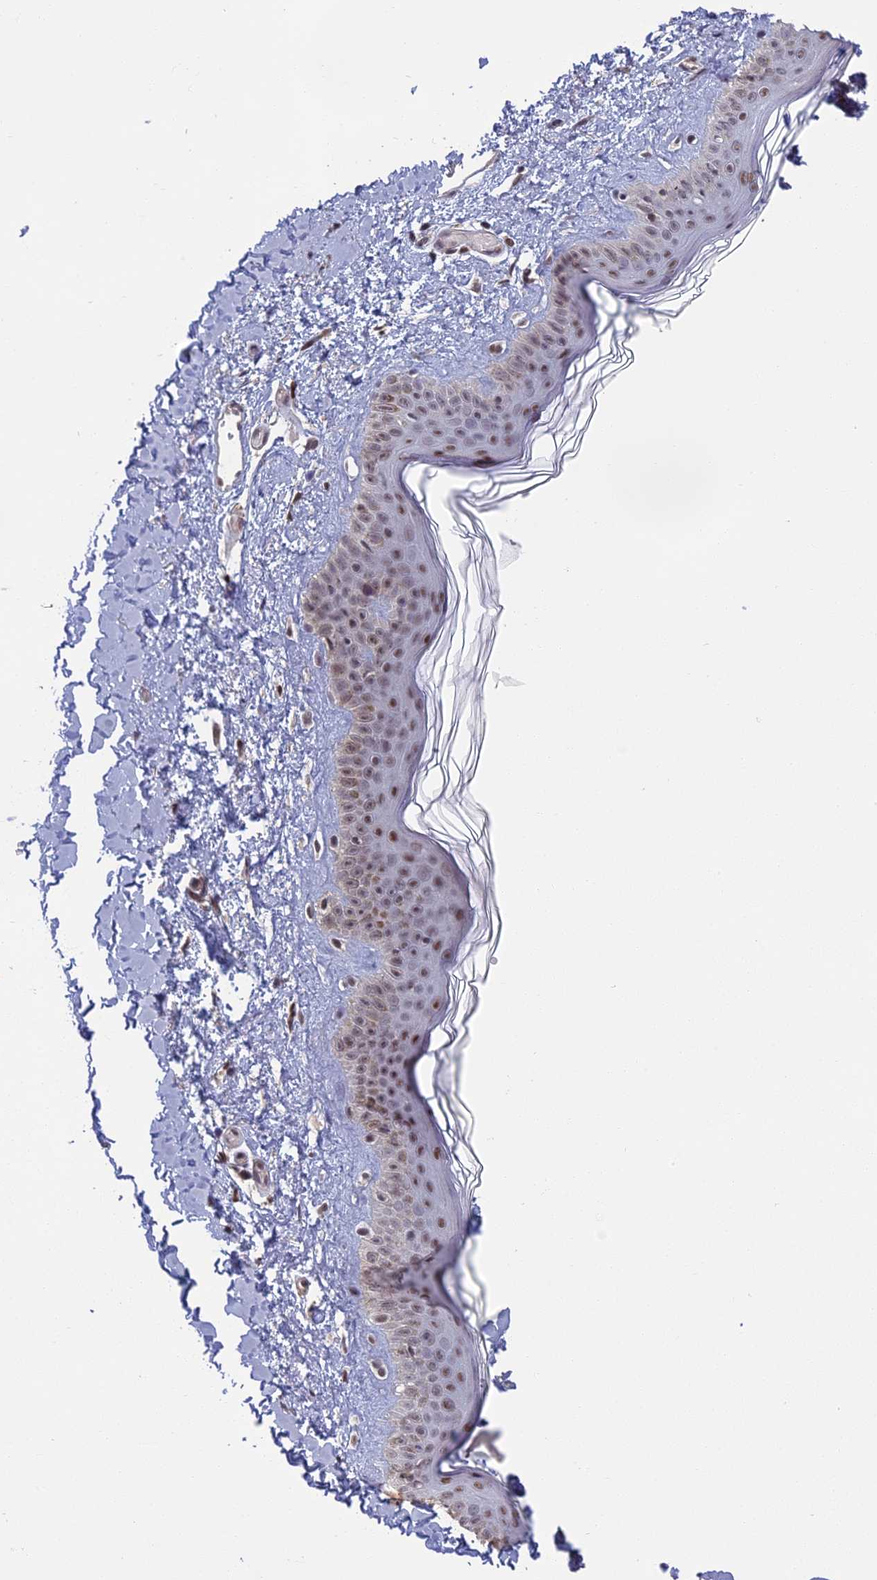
{"staining": {"intensity": "negative", "quantity": "none", "location": "none"}, "tissue": "skin", "cell_type": "Fibroblasts", "image_type": "normal", "snomed": [{"axis": "morphology", "description": "Normal tissue, NOS"}, {"axis": "topography", "description": "Skin"}], "caption": "IHC of normal human skin exhibits no staining in fibroblasts. (Immunohistochemistry, brightfield microscopy, high magnification).", "gene": "MORF4L1", "patient": {"sex": "female", "age": 58}}